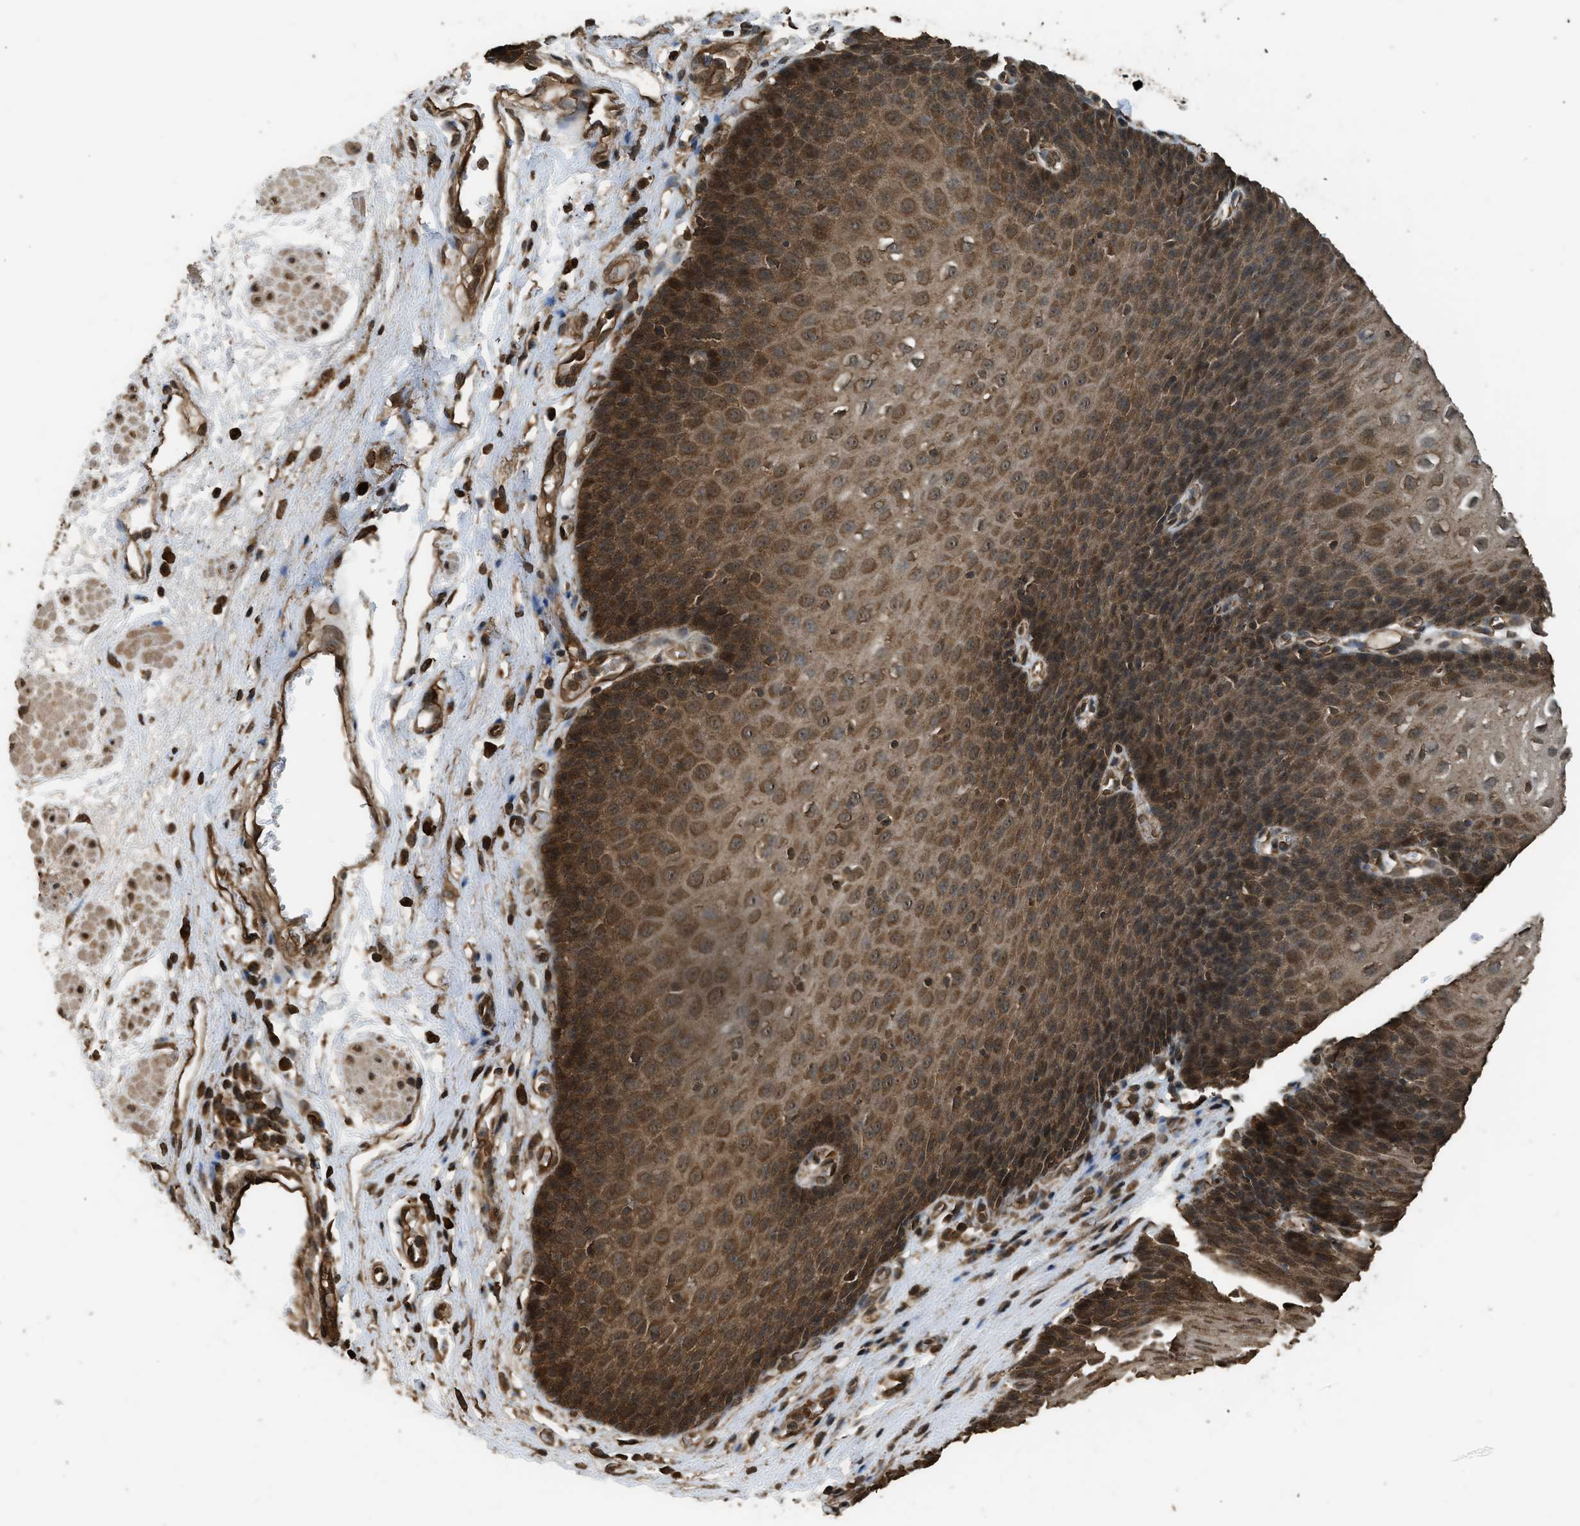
{"staining": {"intensity": "strong", "quantity": ">75%", "location": "cytoplasmic/membranous,nuclear"}, "tissue": "esophagus", "cell_type": "Squamous epithelial cells", "image_type": "normal", "snomed": [{"axis": "morphology", "description": "Normal tissue, NOS"}, {"axis": "topography", "description": "Esophagus"}], "caption": "This is a micrograph of immunohistochemistry (IHC) staining of unremarkable esophagus, which shows strong expression in the cytoplasmic/membranous,nuclear of squamous epithelial cells.", "gene": "MYBL2", "patient": {"sex": "male", "age": 48}}